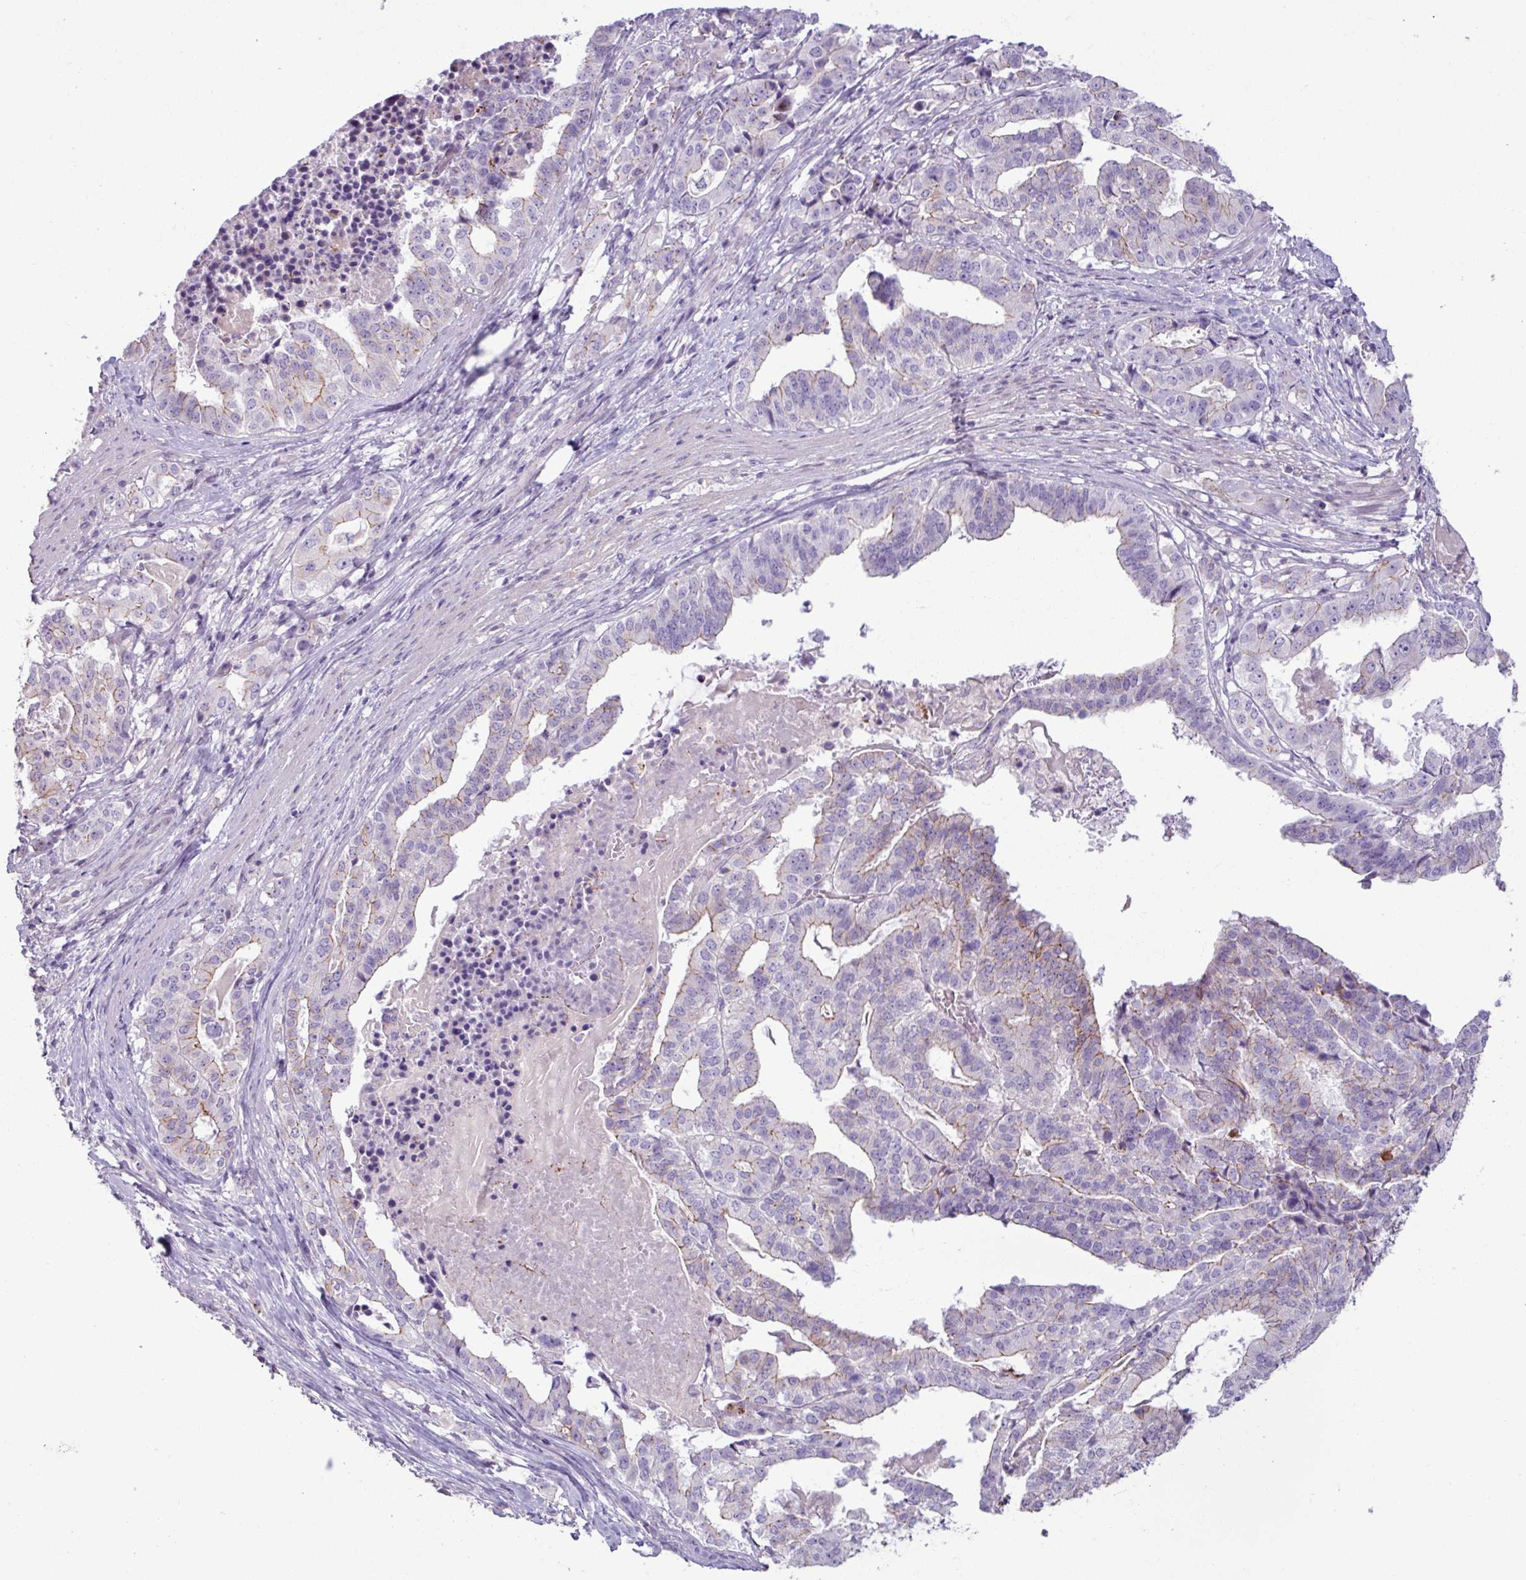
{"staining": {"intensity": "weak", "quantity": "25%-75%", "location": "cytoplasmic/membranous"}, "tissue": "stomach cancer", "cell_type": "Tumor cells", "image_type": "cancer", "snomed": [{"axis": "morphology", "description": "Adenocarcinoma, NOS"}, {"axis": "topography", "description": "Stomach"}], "caption": "Tumor cells show low levels of weak cytoplasmic/membranous expression in approximately 25%-75% of cells in human adenocarcinoma (stomach).", "gene": "PNMA6A", "patient": {"sex": "male", "age": 48}}